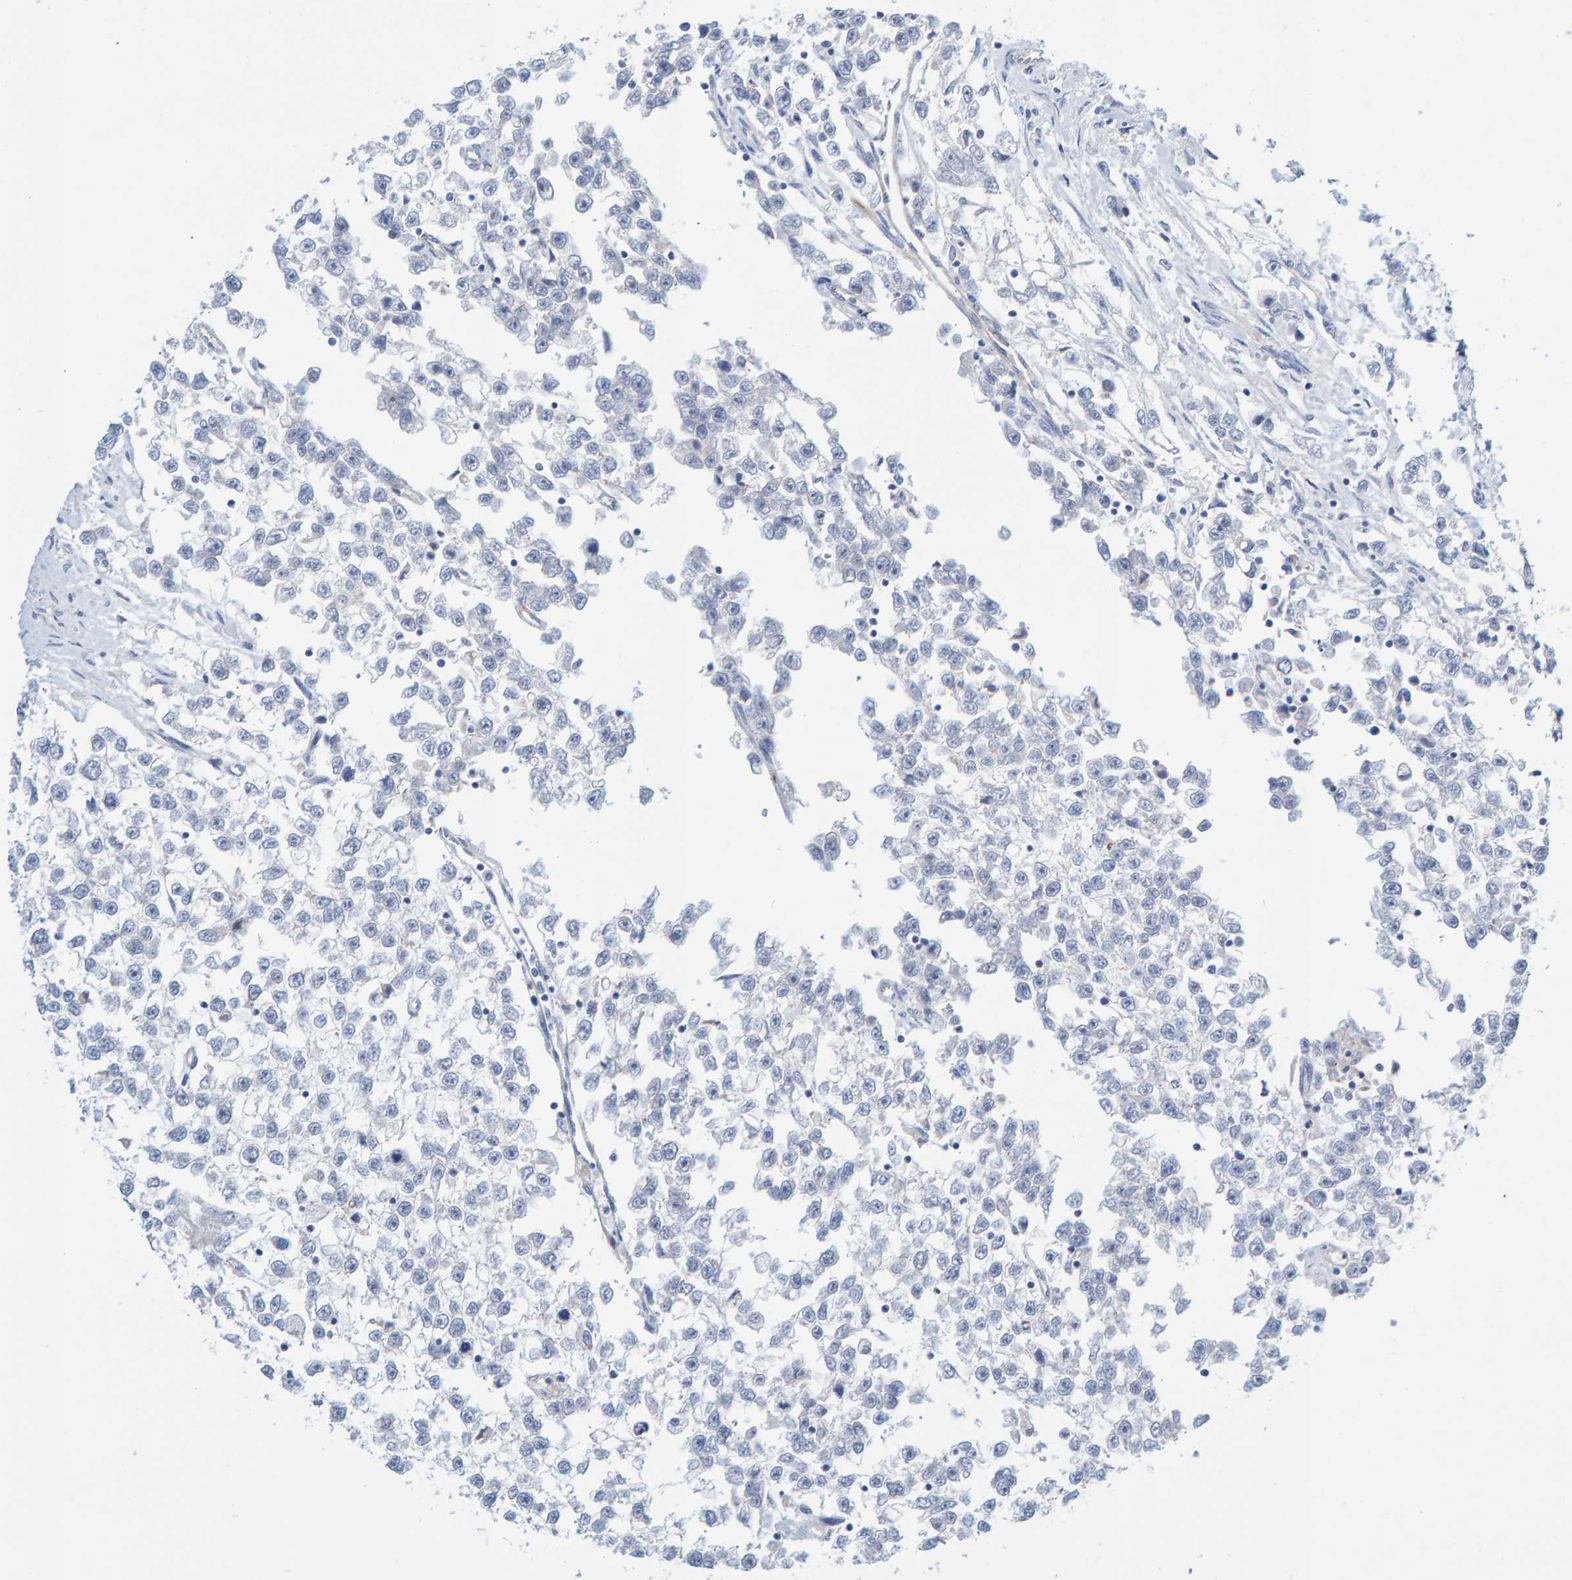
{"staining": {"intensity": "negative", "quantity": "none", "location": "none"}, "tissue": "testis cancer", "cell_type": "Tumor cells", "image_type": "cancer", "snomed": [{"axis": "morphology", "description": "Seminoma, NOS"}, {"axis": "morphology", "description": "Carcinoma, Embryonal, NOS"}, {"axis": "topography", "description": "Testis"}], "caption": "A high-resolution photomicrograph shows immunohistochemistry (IHC) staining of testis cancer, which shows no significant positivity in tumor cells.", "gene": "POLG2", "patient": {"sex": "male", "age": 51}}